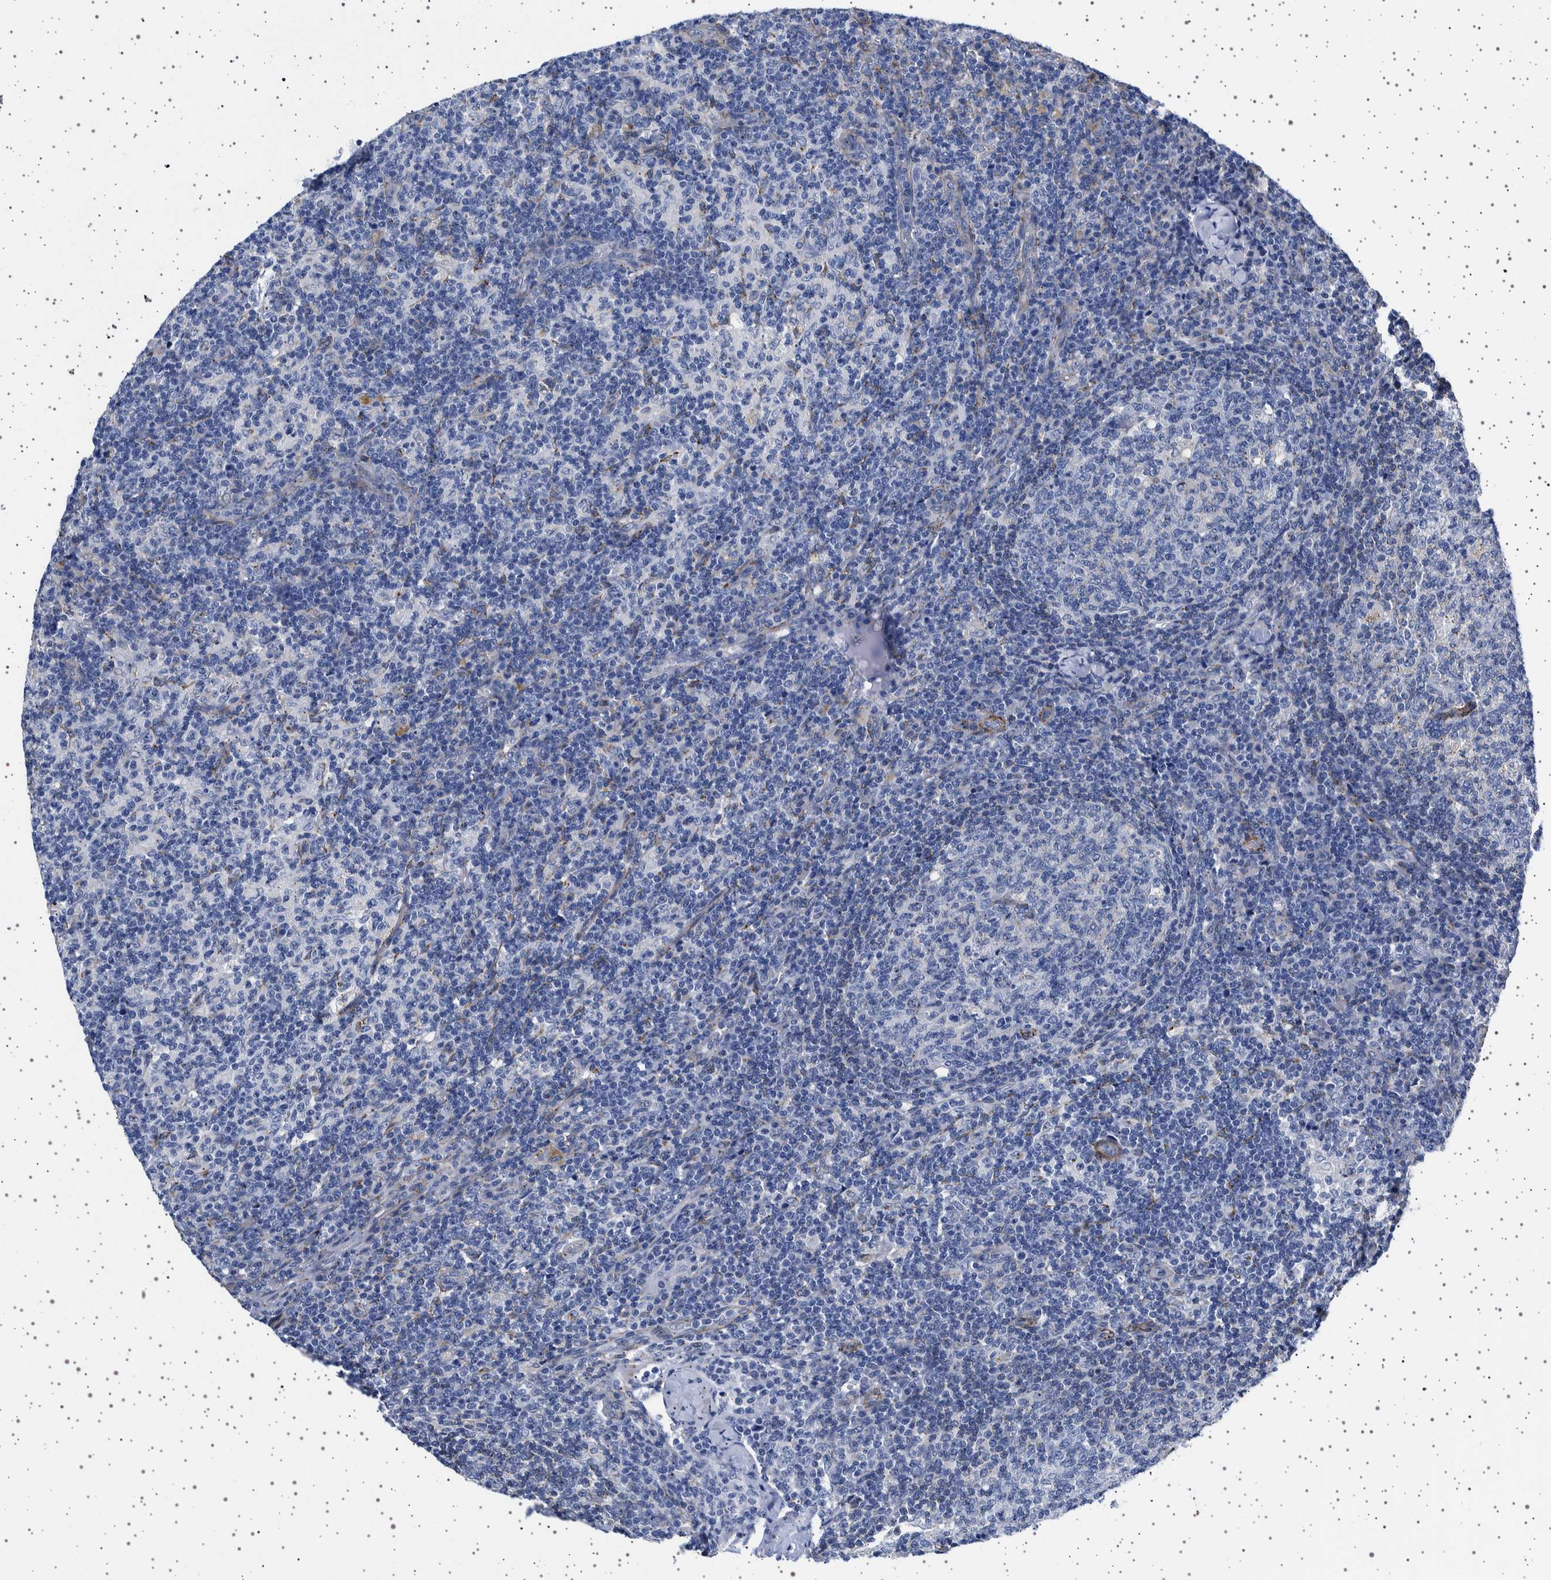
{"staining": {"intensity": "negative", "quantity": "none", "location": "none"}, "tissue": "lymph node", "cell_type": "Germinal center cells", "image_type": "normal", "snomed": [{"axis": "morphology", "description": "Normal tissue, NOS"}, {"axis": "morphology", "description": "Inflammation, NOS"}, {"axis": "topography", "description": "Lymph node"}], "caption": "The histopathology image demonstrates no staining of germinal center cells in normal lymph node. The staining is performed using DAB brown chromogen with nuclei counter-stained in using hematoxylin.", "gene": "SEPTIN4", "patient": {"sex": "male", "age": 55}}